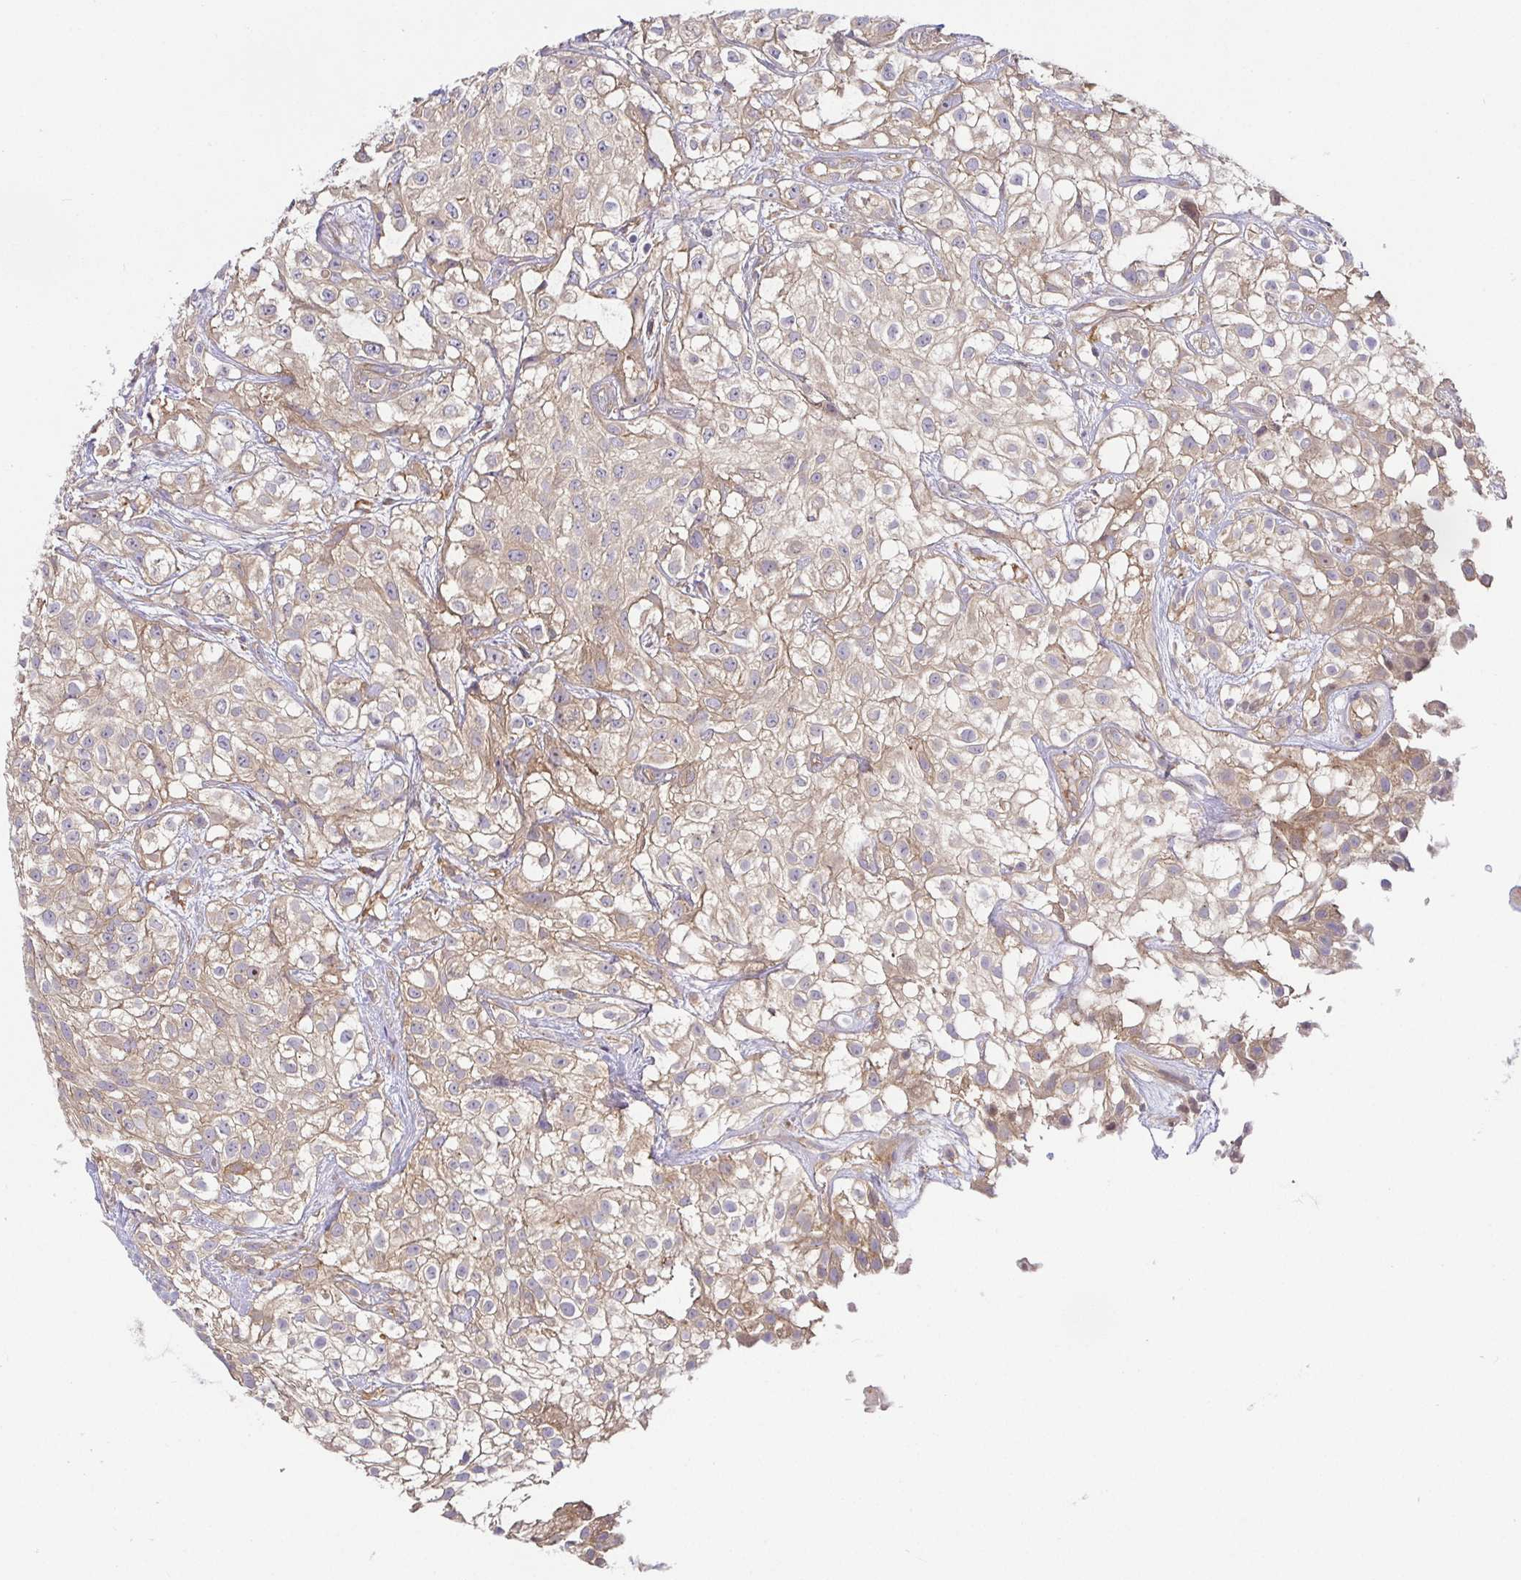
{"staining": {"intensity": "weak", "quantity": ">75%", "location": "cytoplasmic/membranous"}, "tissue": "urothelial cancer", "cell_type": "Tumor cells", "image_type": "cancer", "snomed": [{"axis": "morphology", "description": "Urothelial carcinoma, High grade"}, {"axis": "topography", "description": "Urinary bladder"}], "caption": "Urothelial carcinoma (high-grade) stained with a brown dye exhibits weak cytoplasmic/membranous positive staining in approximately >75% of tumor cells.", "gene": "SNX8", "patient": {"sex": "male", "age": 56}}